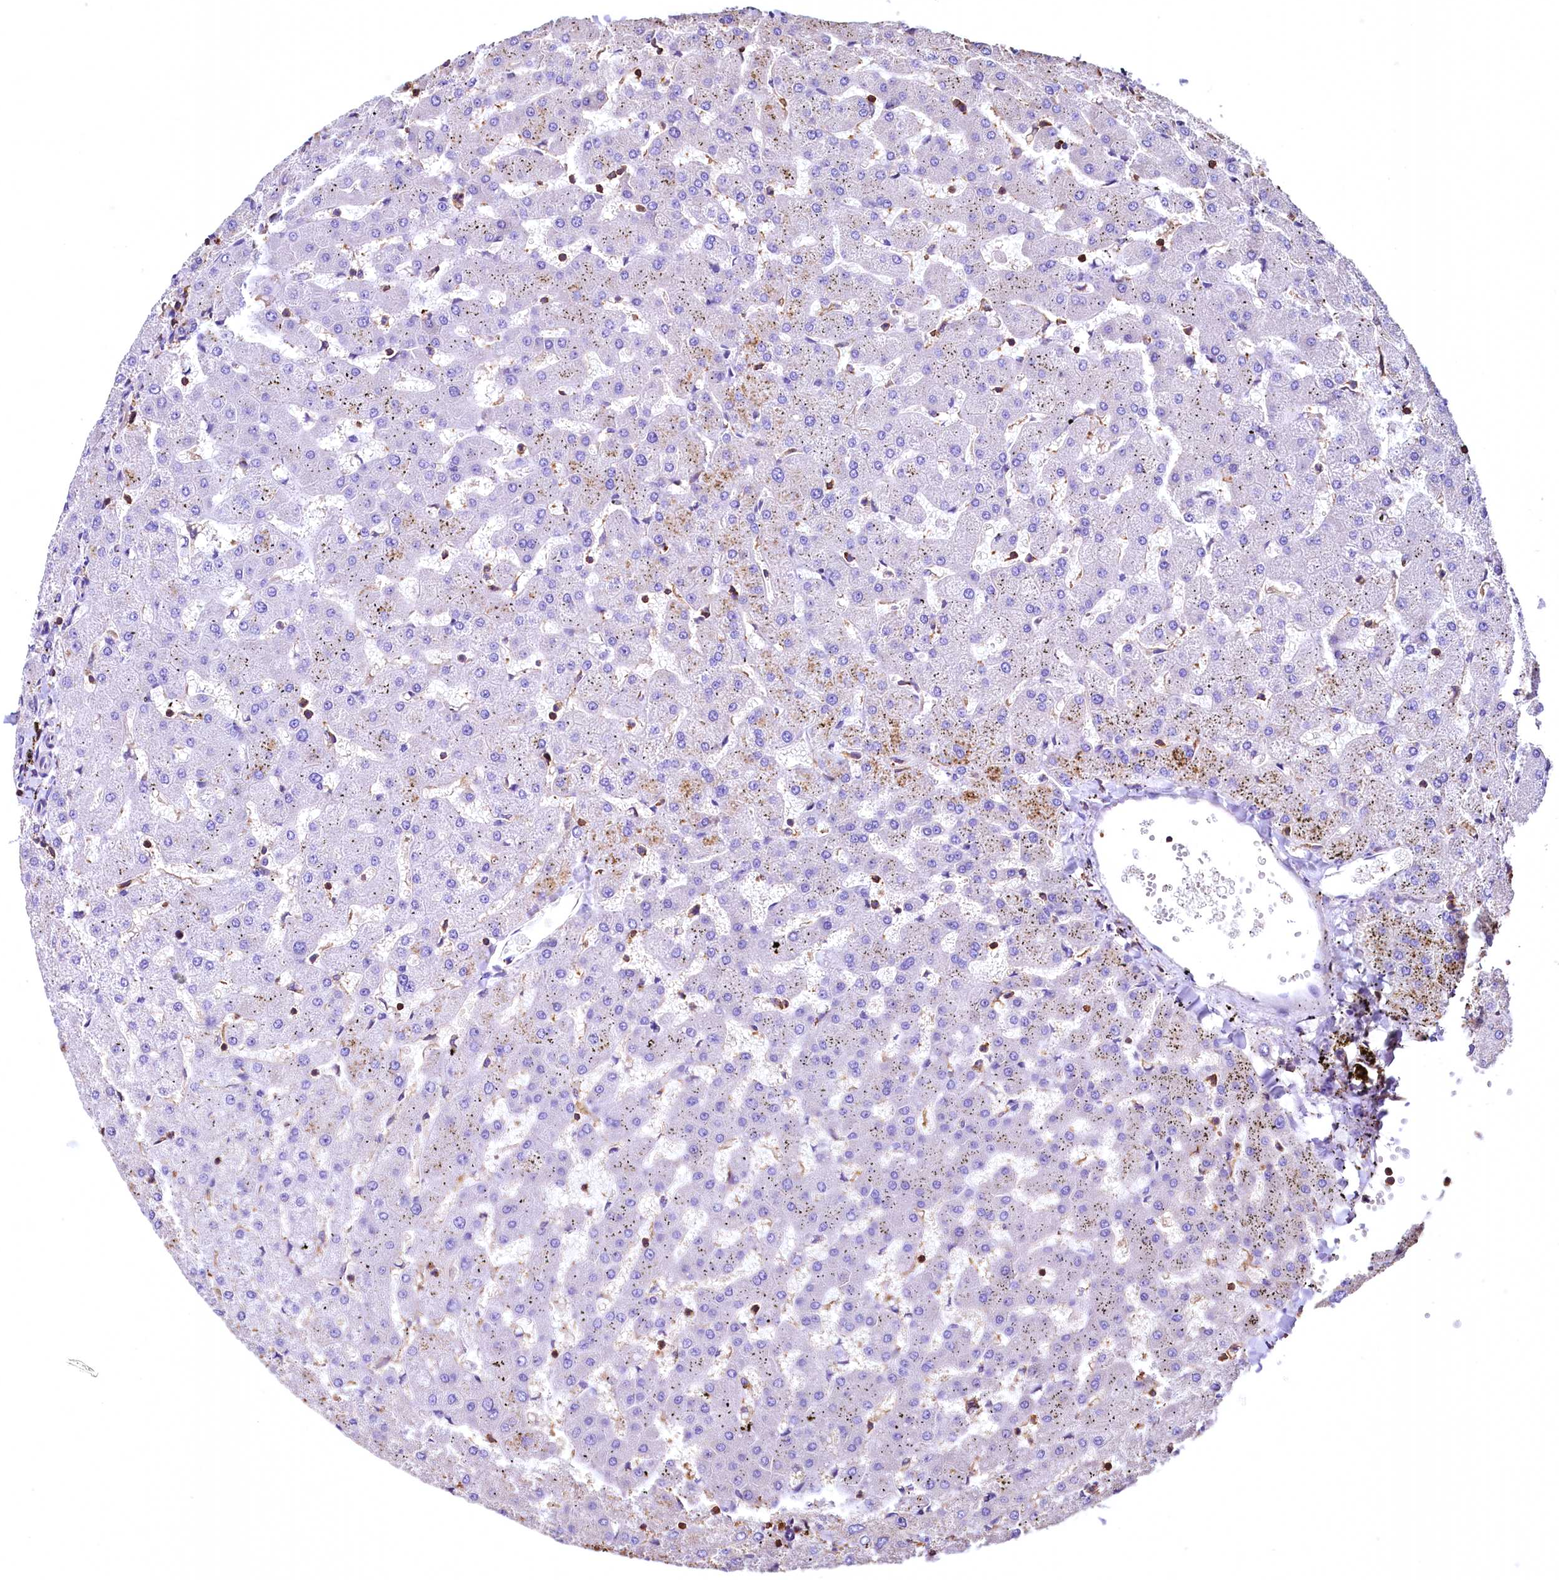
{"staining": {"intensity": "weak", "quantity": "<25%", "location": "cytoplasmic/membranous"}, "tissue": "liver", "cell_type": "Cholangiocytes", "image_type": "normal", "snomed": [{"axis": "morphology", "description": "Normal tissue, NOS"}, {"axis": "topography", "description": "Liver"}], "caption": "An immunohistochemistry photomicrograph of normal liver is shown. There is no staining in cholangiocytes of liver. Nuclei are stained in blue.", "gene": "RARS2", "patient": {"sex": "female", "age": 63}}